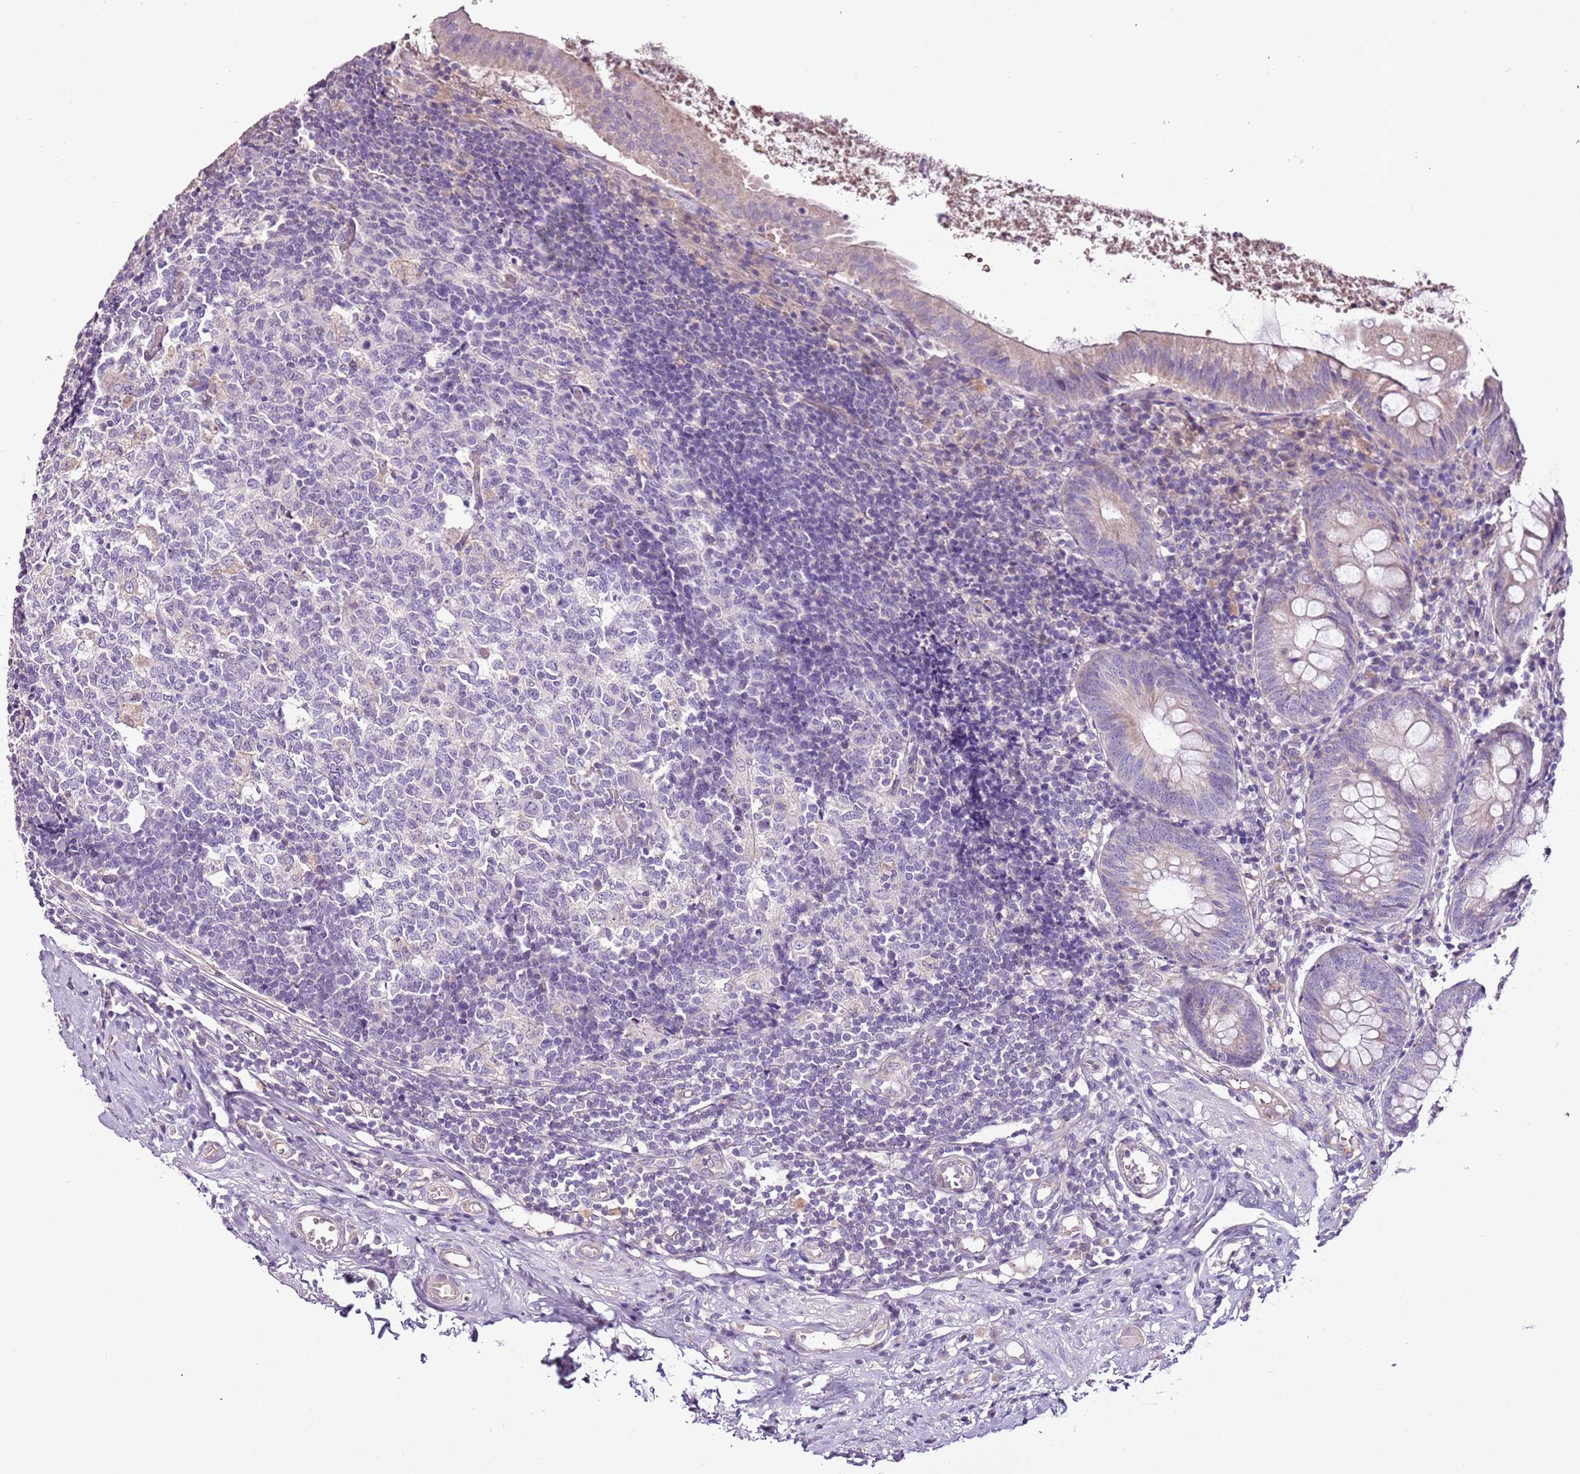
{"staining": {"intensity": "weak", "quantity": "<25%", "location": "cytoplasmic/membranous"}, "tissue": "appendix", "cell_type": "Glandular cells", "image_type": "normal", "snomed": [{"axis": "morphology", "description": "Normal tissue, NOS"}, {"axis": "topography", "description": "Appendix"}], "caption": "Appendix stained for a protein using immunohistochemistry (IHC) reveals no positivity glandular cells.", "gene": "CMKLR1", "patient": {"sex": "female", "age": 54}}